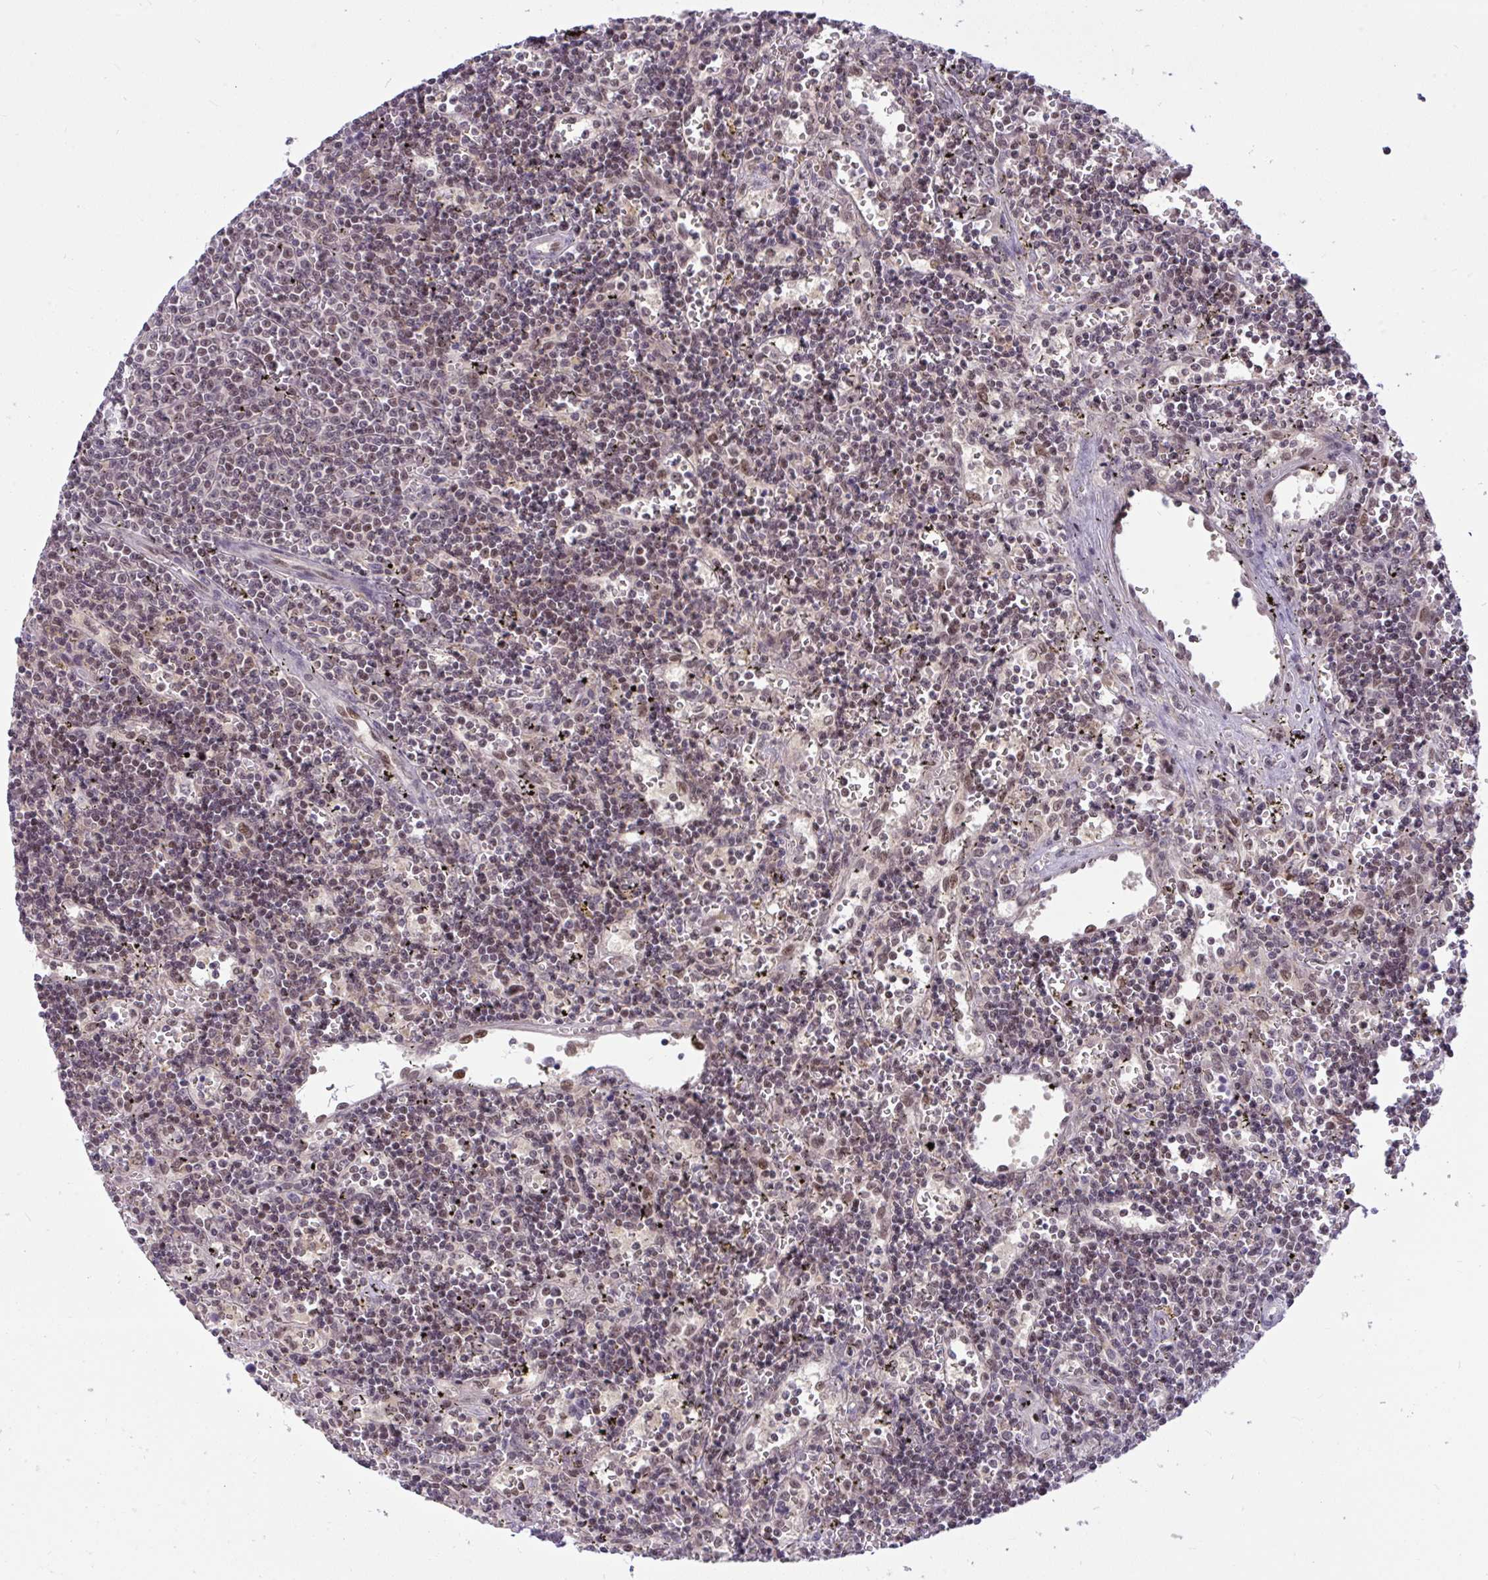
{"staining": {"intensity": "moderate", "quantity": "25%-75%", "location": "nuclear"}, "tissue": "lymphoma", "cell_type": "Tumor cells", "image_type": "cancer", "snomed": [{"axis": "morphology", "description": "Malignant lymphoma, non-Hodgkin's type, Low grade"}, {"axis": "topography", "description": "Spleen"}], "caption": "Immunohistochemistry photomicrograph of neoplastic tissue: lymphoma stained using immunohistochemistry (IHC) displays medium levels of moderate protein expression localized specifically in the nuclear of tumor cells, appearing as a nuclear brown color.", "gene": "KLF2", "patient": {"sex": "male", "age": 60}}